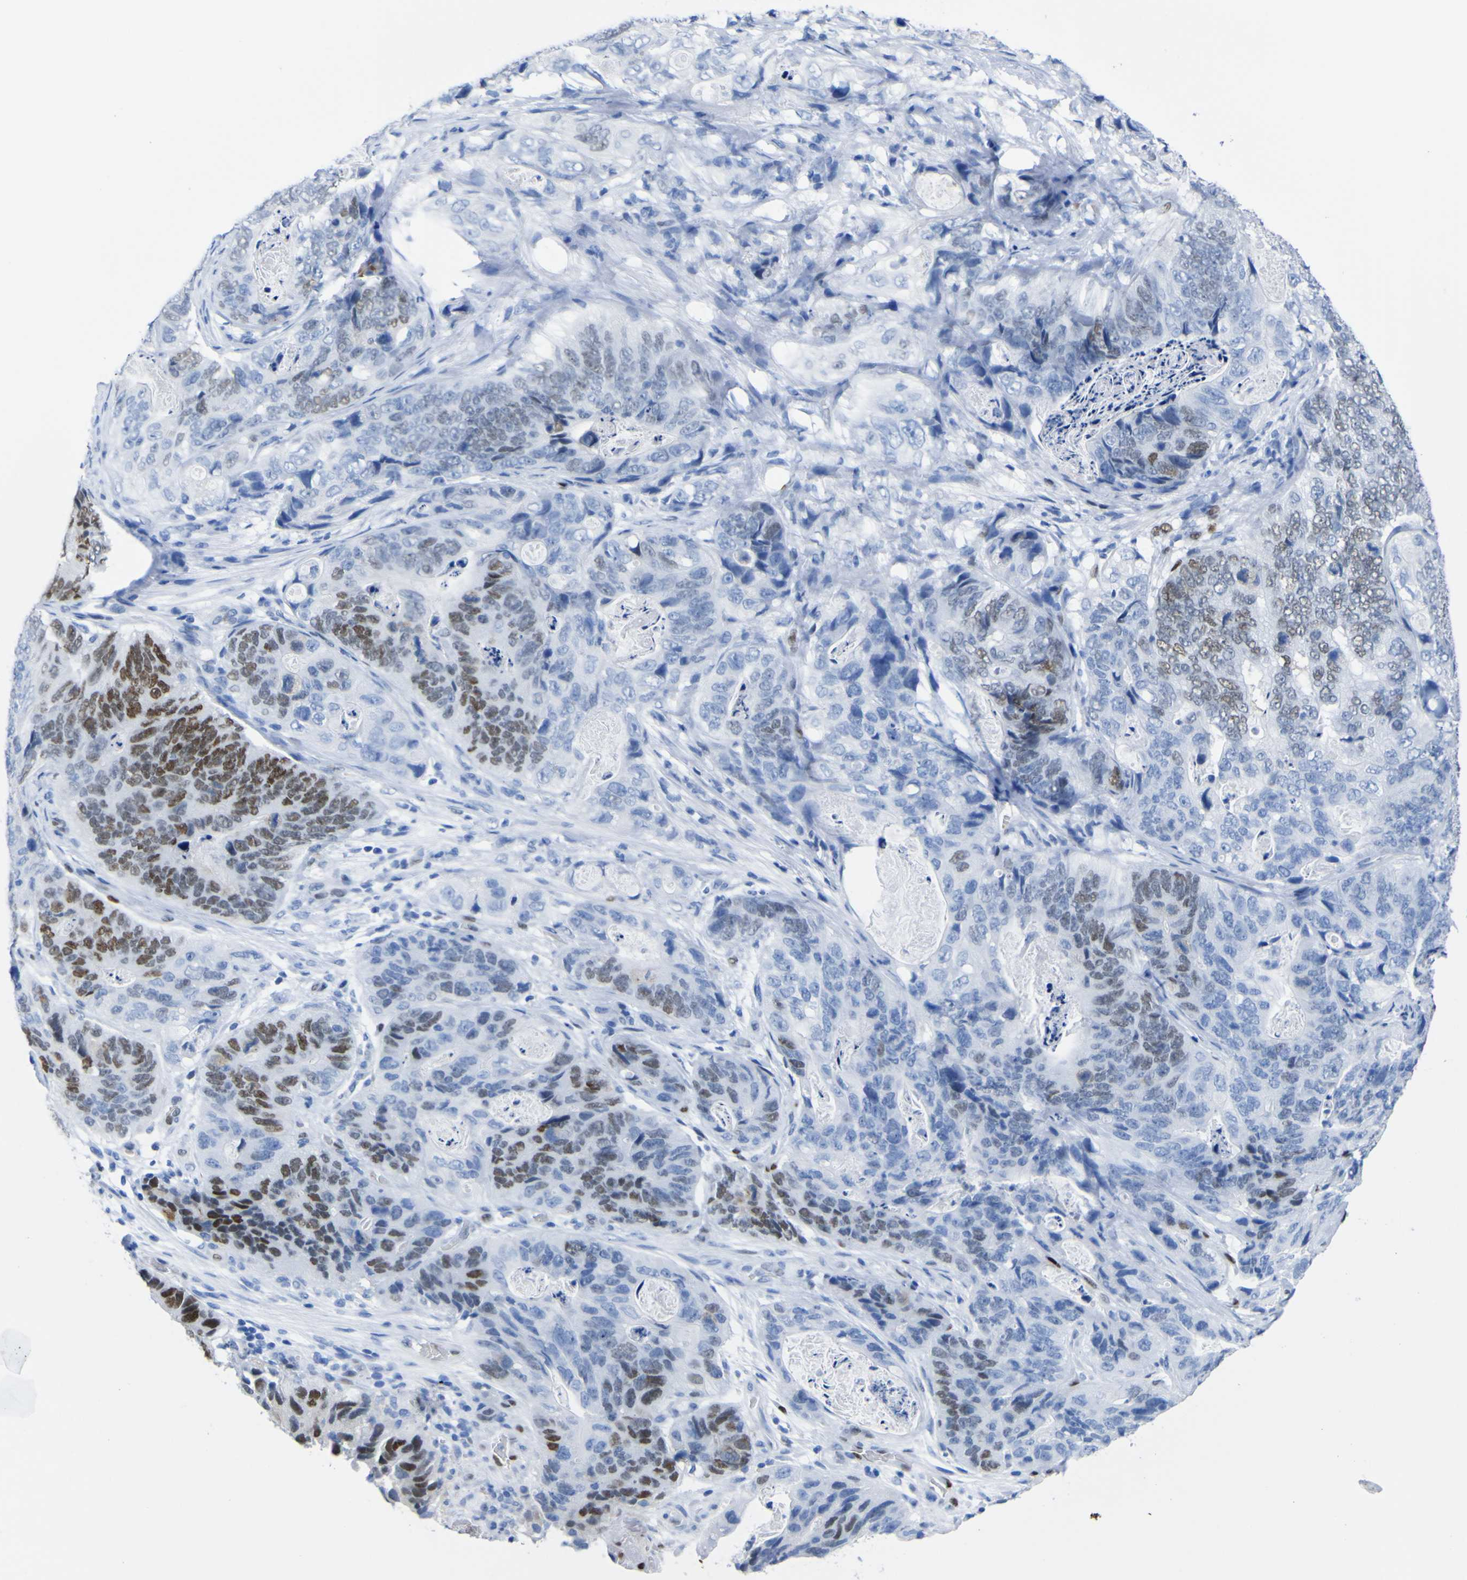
{"staining": {"intensity": "strong", "quantity": "<25%", "location": "nuclear"}, "tissue": "stomach cancer", "cell_type": "Tumor cells", "image_type": "cancer", "snomed": [{"axis": "morphology", "description": "Adenocarcinoma, NOS"}, {"axis": "topography", "description": "Stomach"}], "caption": "A medium amount of strong nuclear positivity is present in approximately <25% of tumor cells in stomach adenocarcinoma tissue.", "gene": "DACH1", "patient": {"sex": "female", "age": 89}}